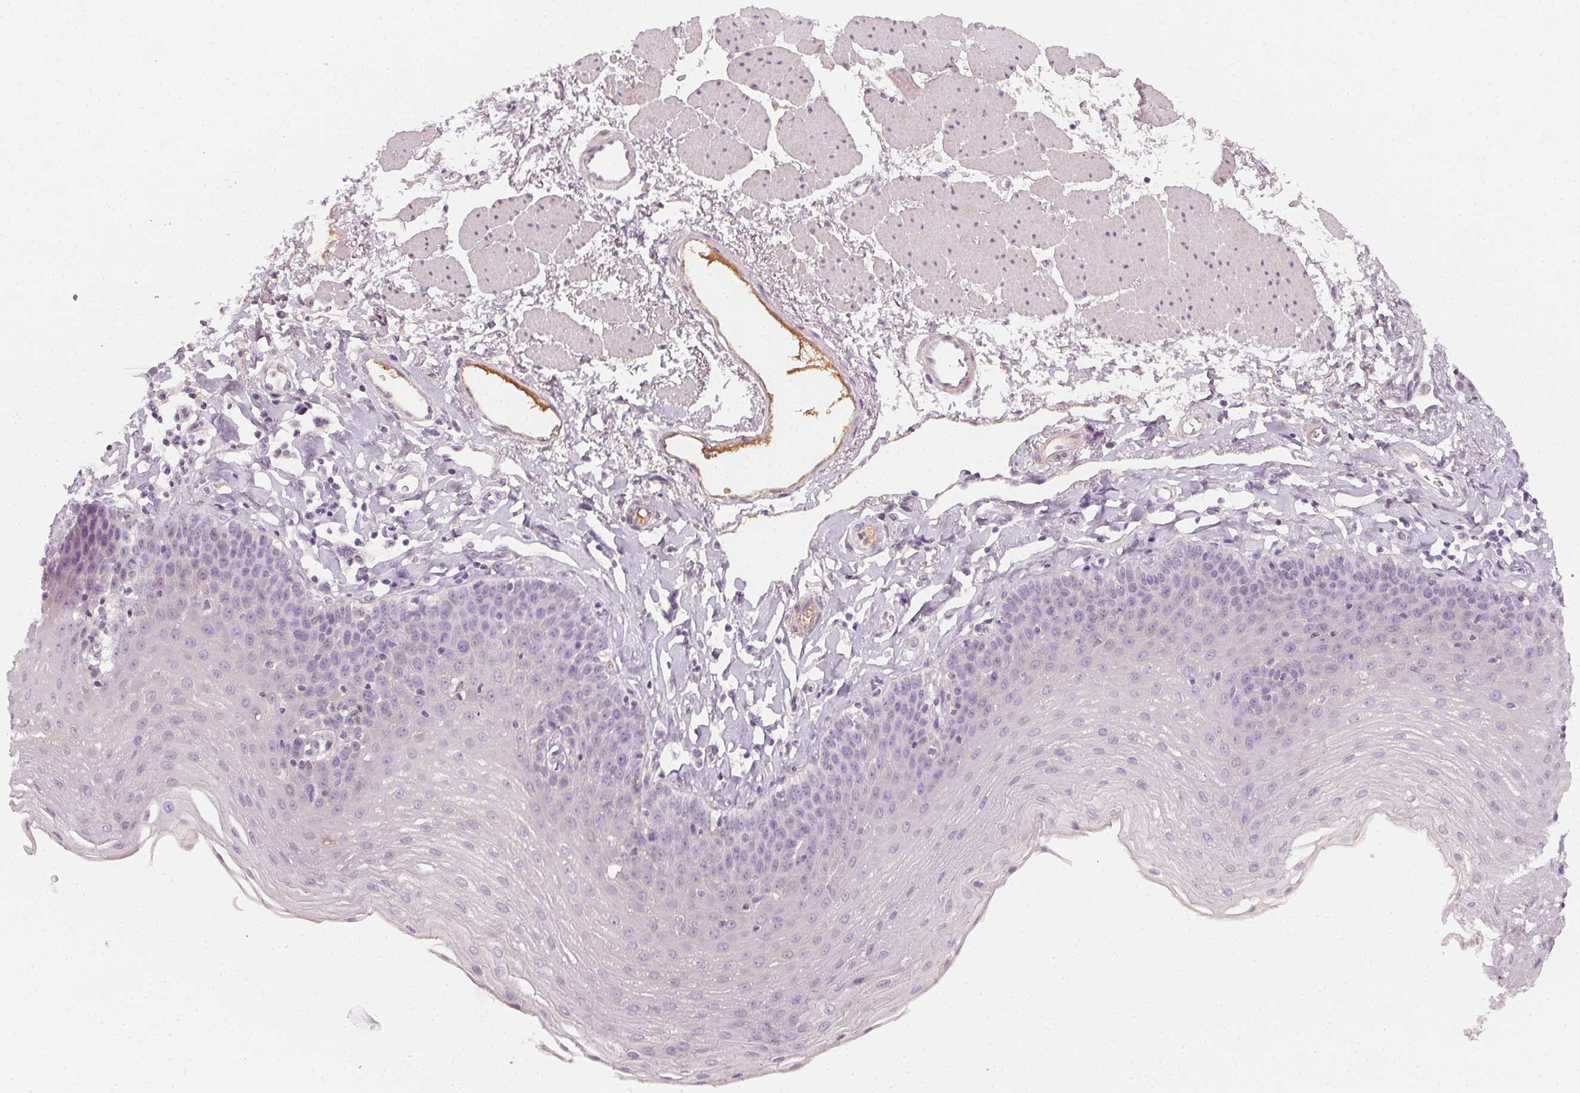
{"staining": {"intensity": "negative", "quantity": "none", "location": "none"}, "tissue": "esophagus", "cell_type": "Squamous epithelial cells", "image_type": "normal", "snomed": [{"axis": "morphology", "description": "Normal tissue, NOS"}, {"axis": "topography", "description": "Esophagus"}], "caption": "A micrograph of human esophagus is negative for staining in squamous epithelial cells. The staining is performed using DAB (3,3'-diaminobenzidine) brown chromogen with nuclei counter-stained in using hematoxylin.", "gene": "AFM", "patient": {"sex": "female", "age": 81}}